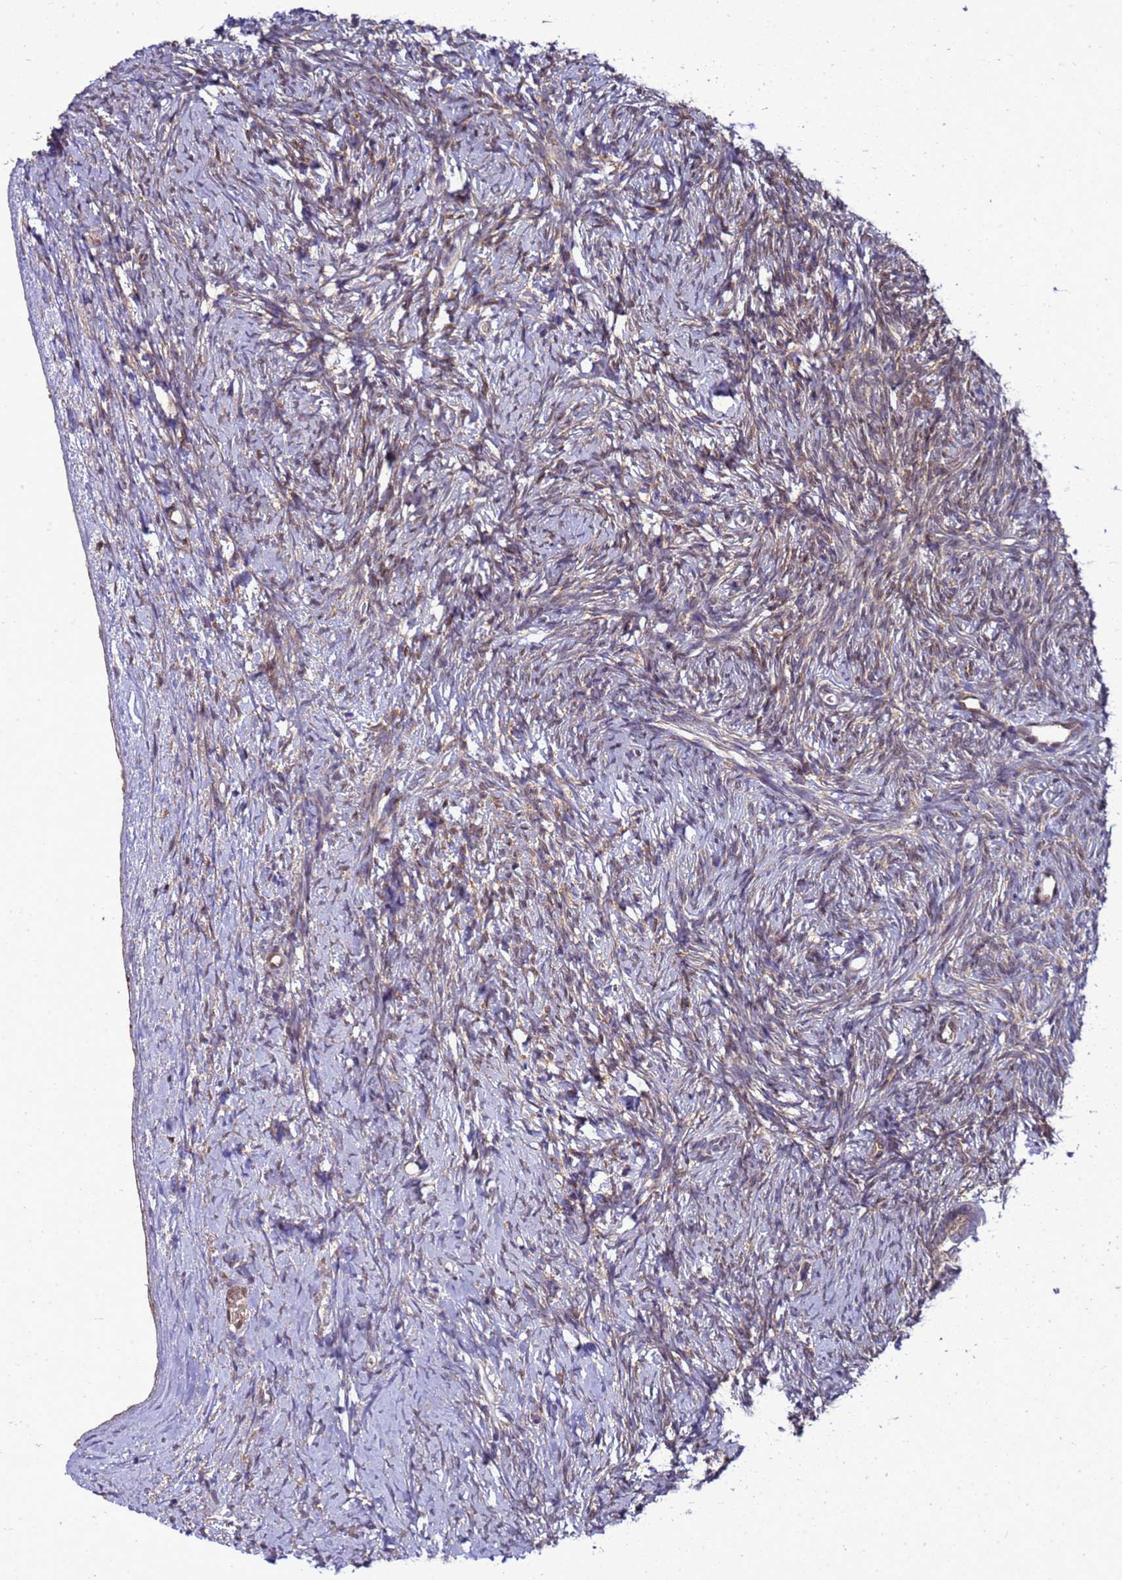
{"staining": {"intensity": "strong", "quantity": ">75%", "location": "cytoplasmic/membranous"}, "tissue": "ovary", "cell_type": "Follicle cells", "image_type": "normal", "snomed": [{"axis": "morphology", "description": "Normal tissue, NOS"}, {"axis": "morphology", "description": "Developmental malformation"}, {"axis": "topography", "description": "Ovary"}], "caption": "A high-resolution image shows immunohistochemistry staining of benign ovary, which exhibits strong cytoplasmic/membranous positivity in about >75% of follicle cells.", "gene": "EIF4EBP3", "patient": {"sex": "female", "age": 39}}